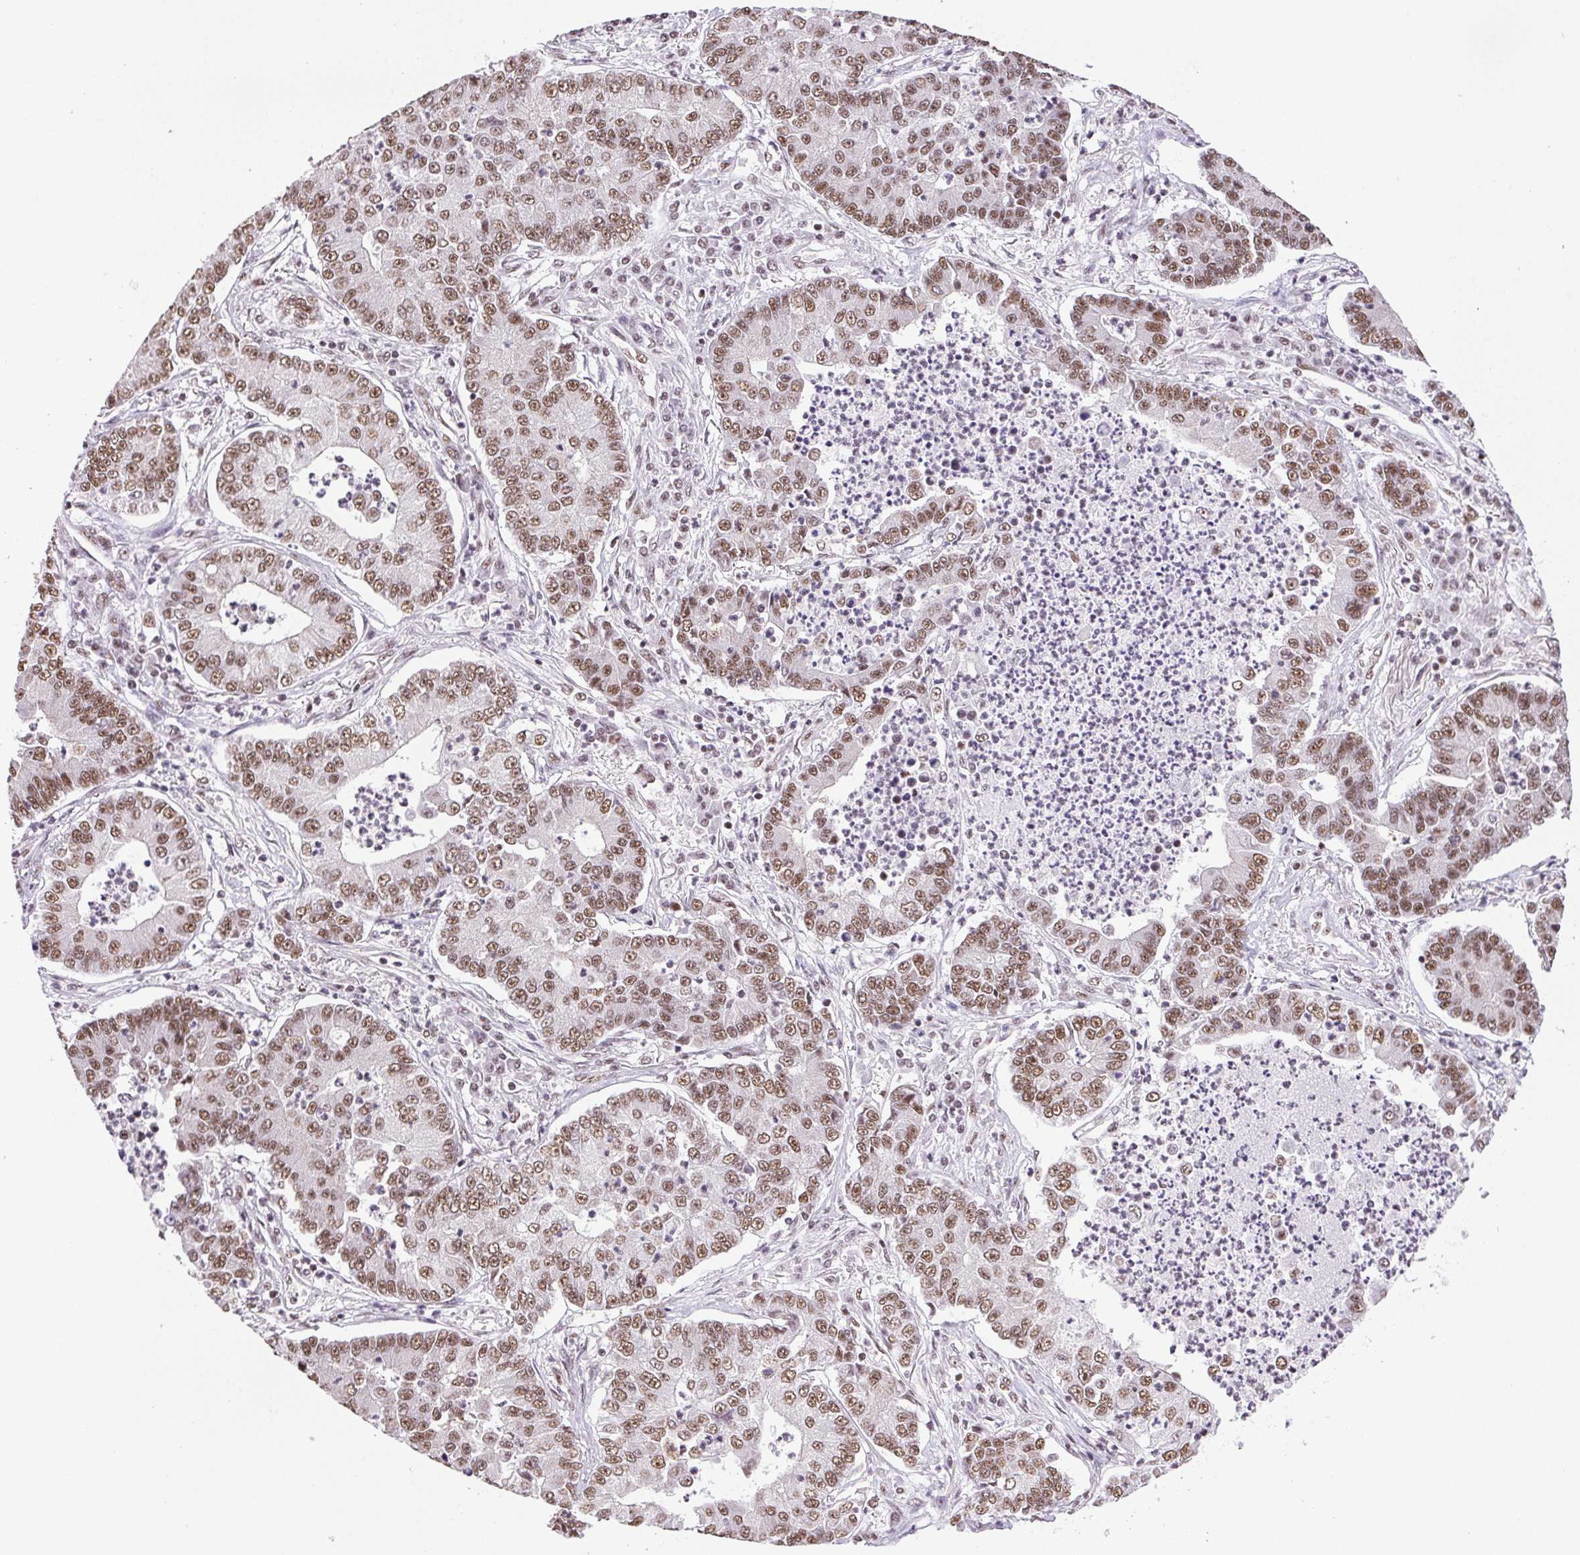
{"staining": {"intensity": "moderate", "quantity": ">75%", "location": "nuclear"}, "tissue": "lung cancer", "cell_type": "Tumor cells", "image_type": "cancer", "snomed": [{"axis": "morphology", "description": "Adenocarcinoma, NOS"}, {"axis": "topography", "description": "Lung"}], "caption": "Brown immunohistochemical staining in lung cancer displays moderate nuclear staining in about >75% of tumor cells.", "gene": "IK", "patient": {"sex": "female", "age": 57}}